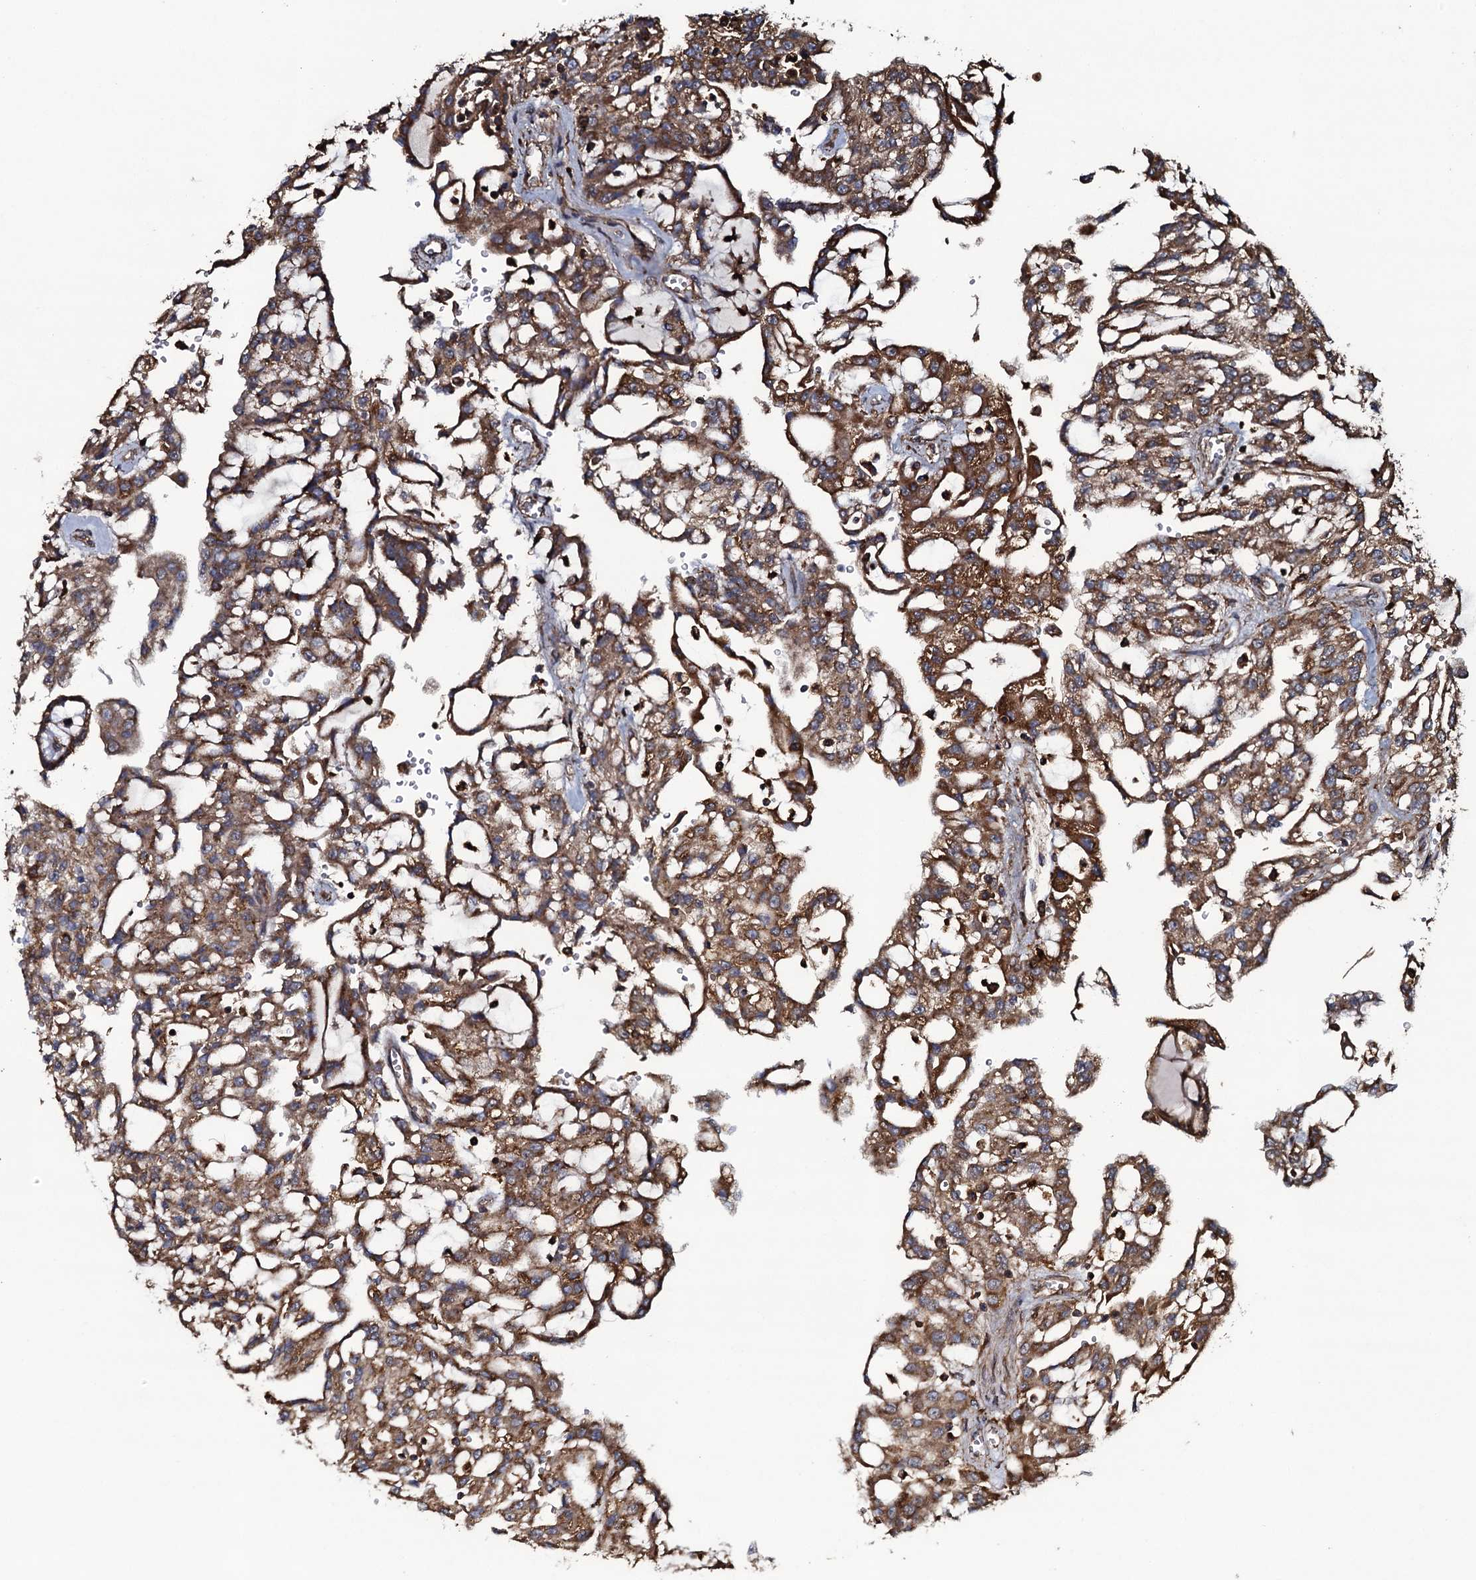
{"staining": {"intensity": "moderate", "quantity": ">75%", "location": "cytoplasmic/membranous"}, "tissue": "renal cancer", "cell_type": "Tumor cells", "image_type": "cancer", "snomed": [{"axis": "morphology", "description": "Adenocarcinoma, NOS"}, {"axis": "topography", "description": "Kidney"}], "caption": "Moderate cytoplasmic/membranous expression for a protein is identified in approximately >75% of tumor cells of adenocarcinoma (renal) using IHC.", "gene": "VWA8", "patient": {"sex": "male", "age": 63}}